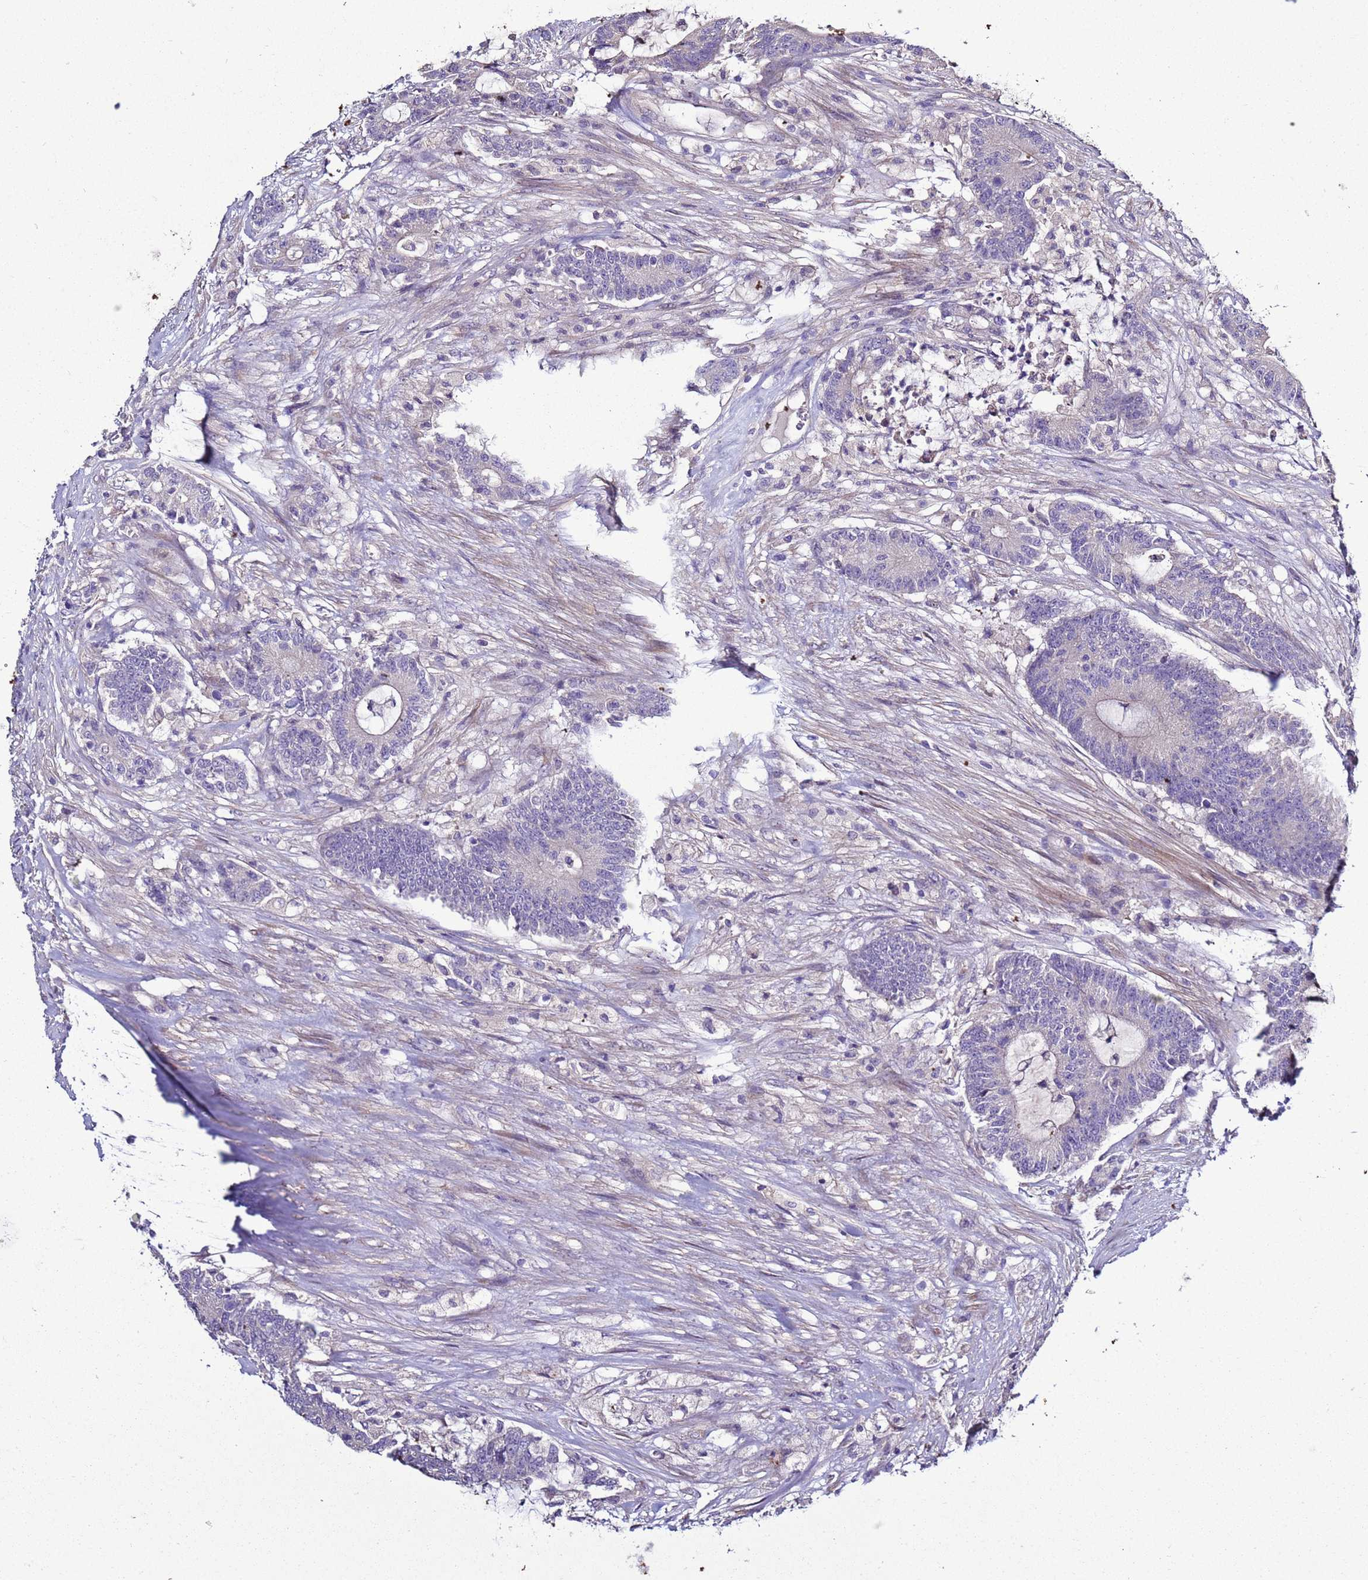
{"staining": {"intensity": "negative", "quantity": "none", "location": "none"}, "tissue": "colorectal cancer", "cell_type": "Tumor cells", "image_type": "cancer", "snomed": [{"axis": "morphology", "description": "Adenocarcinoma, NOS"}, {"axis": "topography", "description": "Colon"}], "caption": "A histopathology image of colorectal cancer stained for a protein demonstrates no brown staining in tumor cells.", "gene": "RABL2B", "patient": {"sex": "female", "age": 84}}